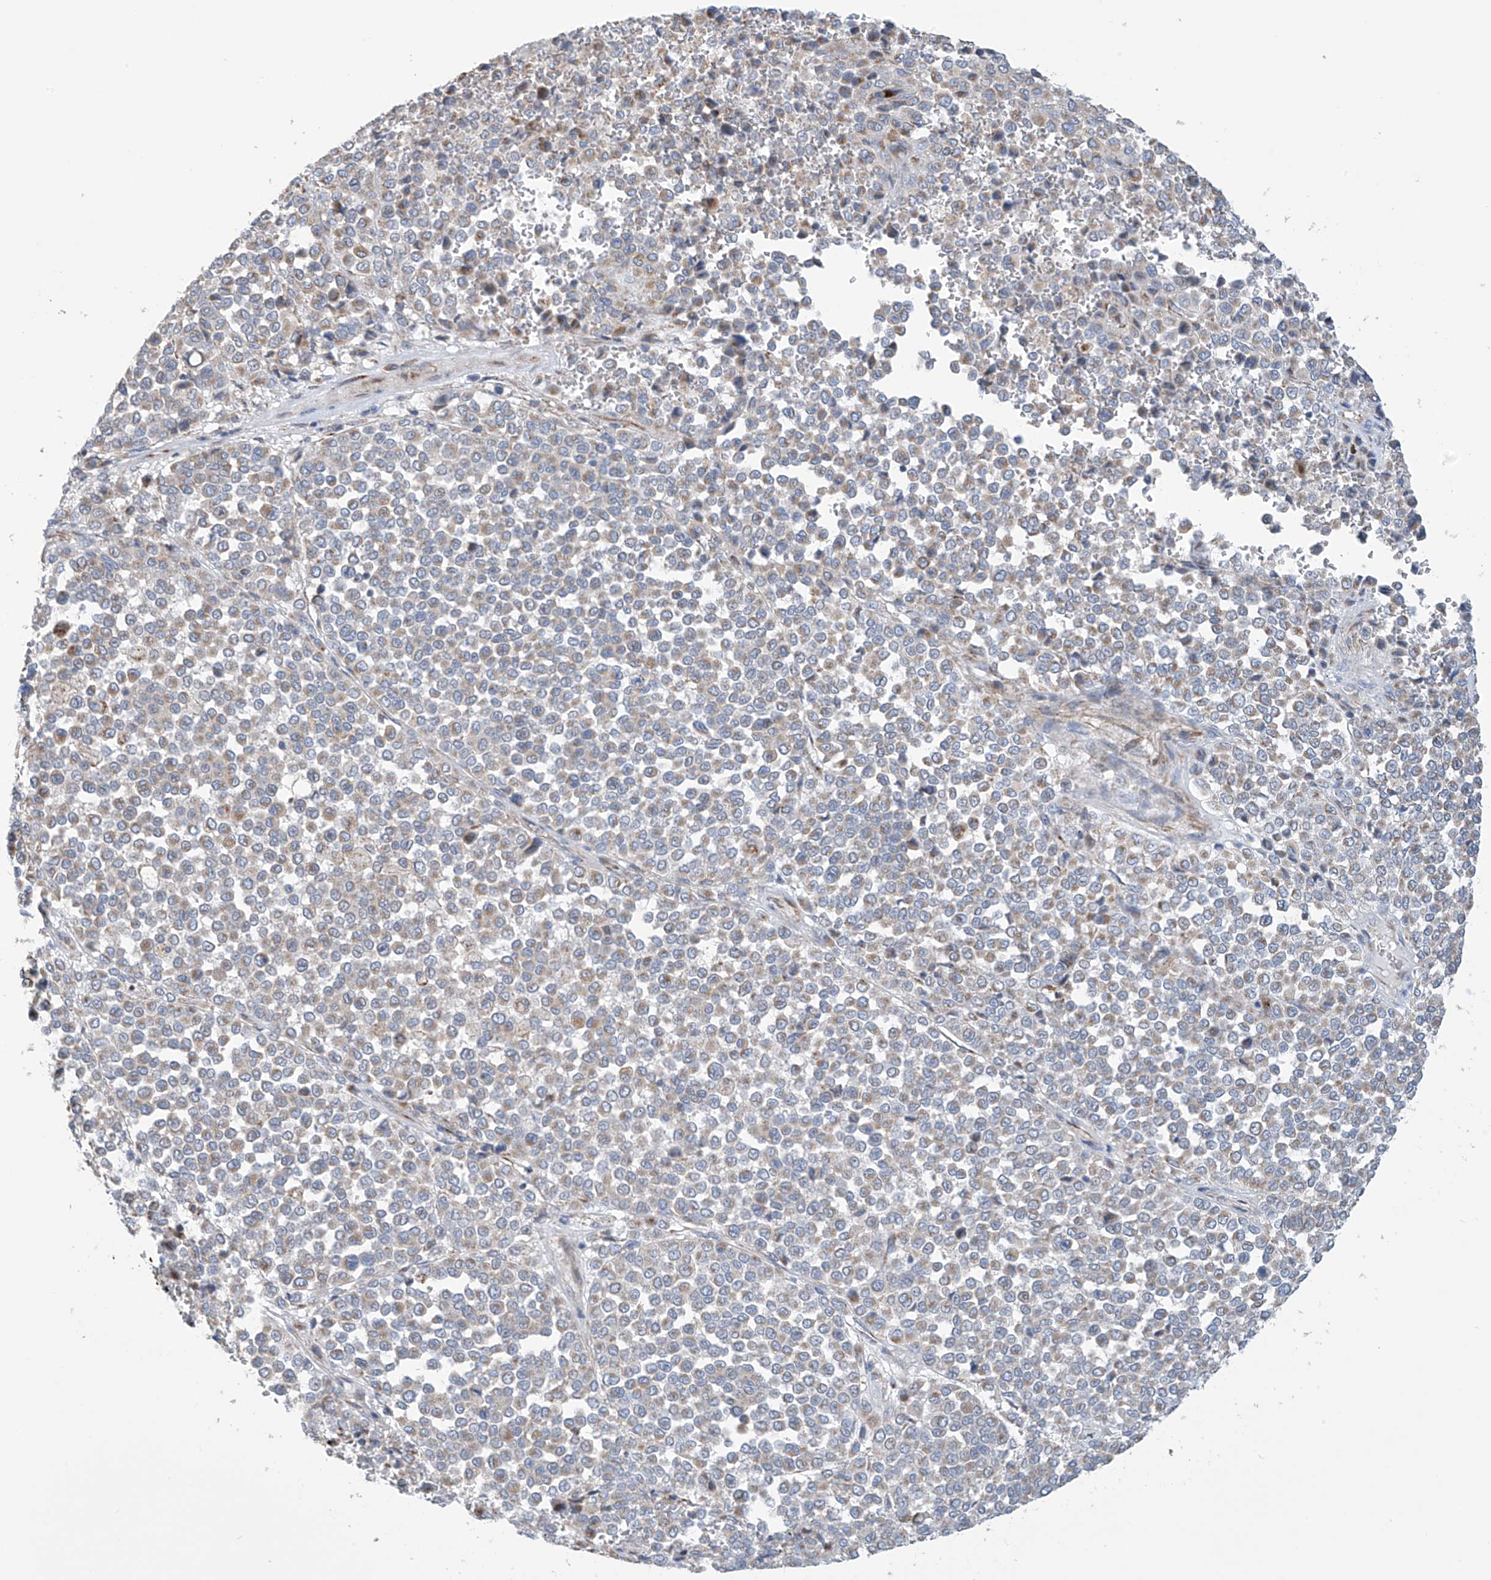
{"staining": {"intensity": "weak", "quantity": "25%-75%", "location": "cytoplasmic/membranous"}, "tissue": "melanoma", "cell_type": "Tumor cells", "image_type": "cancer", "snomed": [{"axis": "morphology", "description": "Malignant melanoma, Metastatic site"}, {"axis": "topography", "description": "Pancreas"}], "caption": "This is a photomicrograph of IHC staining of melanoma, which shows weak staining in the cytoplasmic/membranous of tumor cells.", "gene": "EIF5B", "patient": {"sex": "female", "age": 30}}